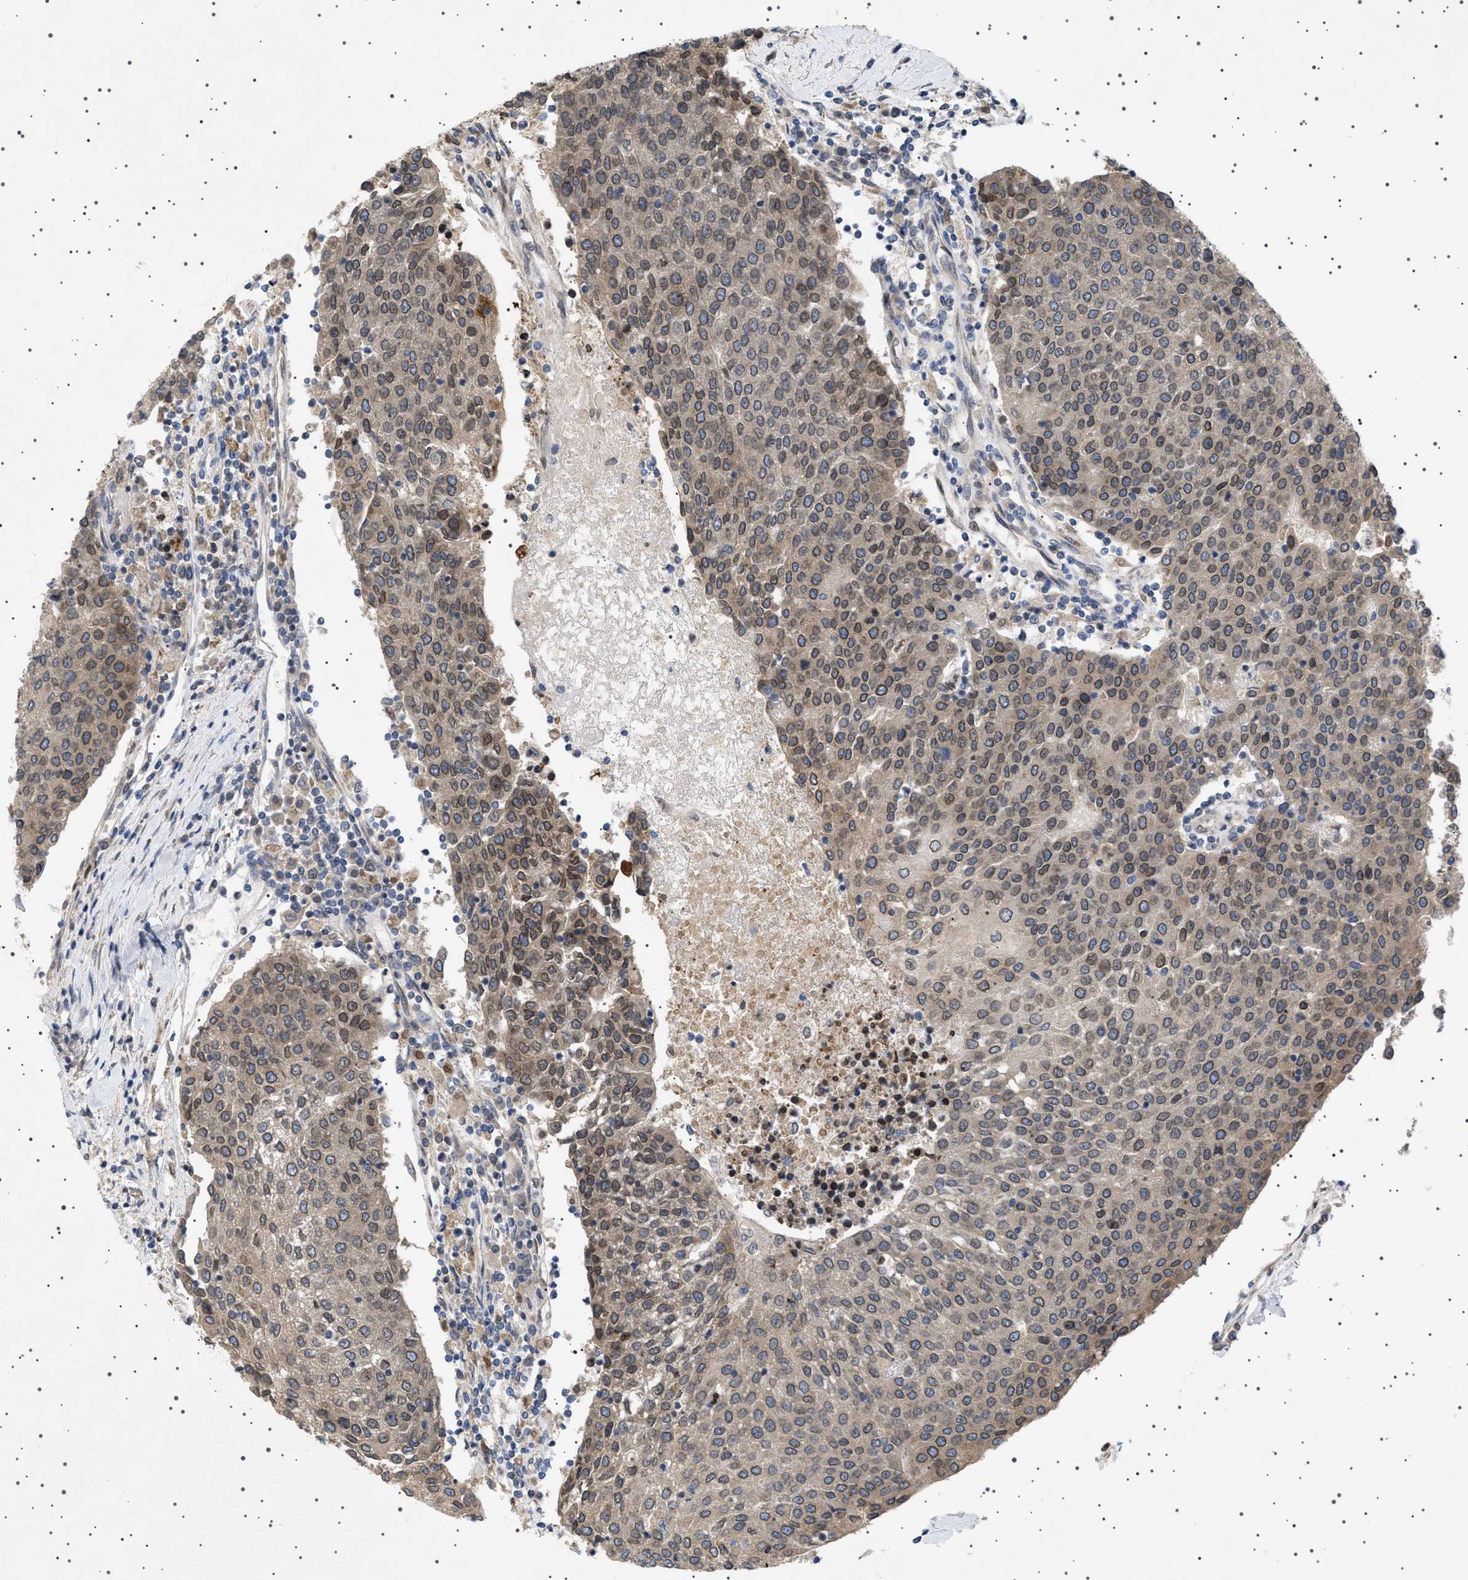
{"staining": {"intensity": "moderate", "quantity": ">75%", "location": "cytoplasmic/membranous,nuclear"}, "tissue": "urothelial cancer", "cell_type": "Tumor cells", "image_type": "cancer", "snomed": [{"axis": "morphology", "description": "Urothelial carcinoma, High grade"}, {"axis": "topography", "description": "Urinary bladder"}], "caption": "IHC image of neoplastic tissue: human urothelial cancer stained using IHC shows medium levels of moderate protein expression localized specifically in the cytoplasmic/membranous and nuclear of tumor cells, appearing as a cytoplasmic/membranous and nuclear brown color.", "gene": "NUP93", "patient": {"sex": "female", "age": 85}}